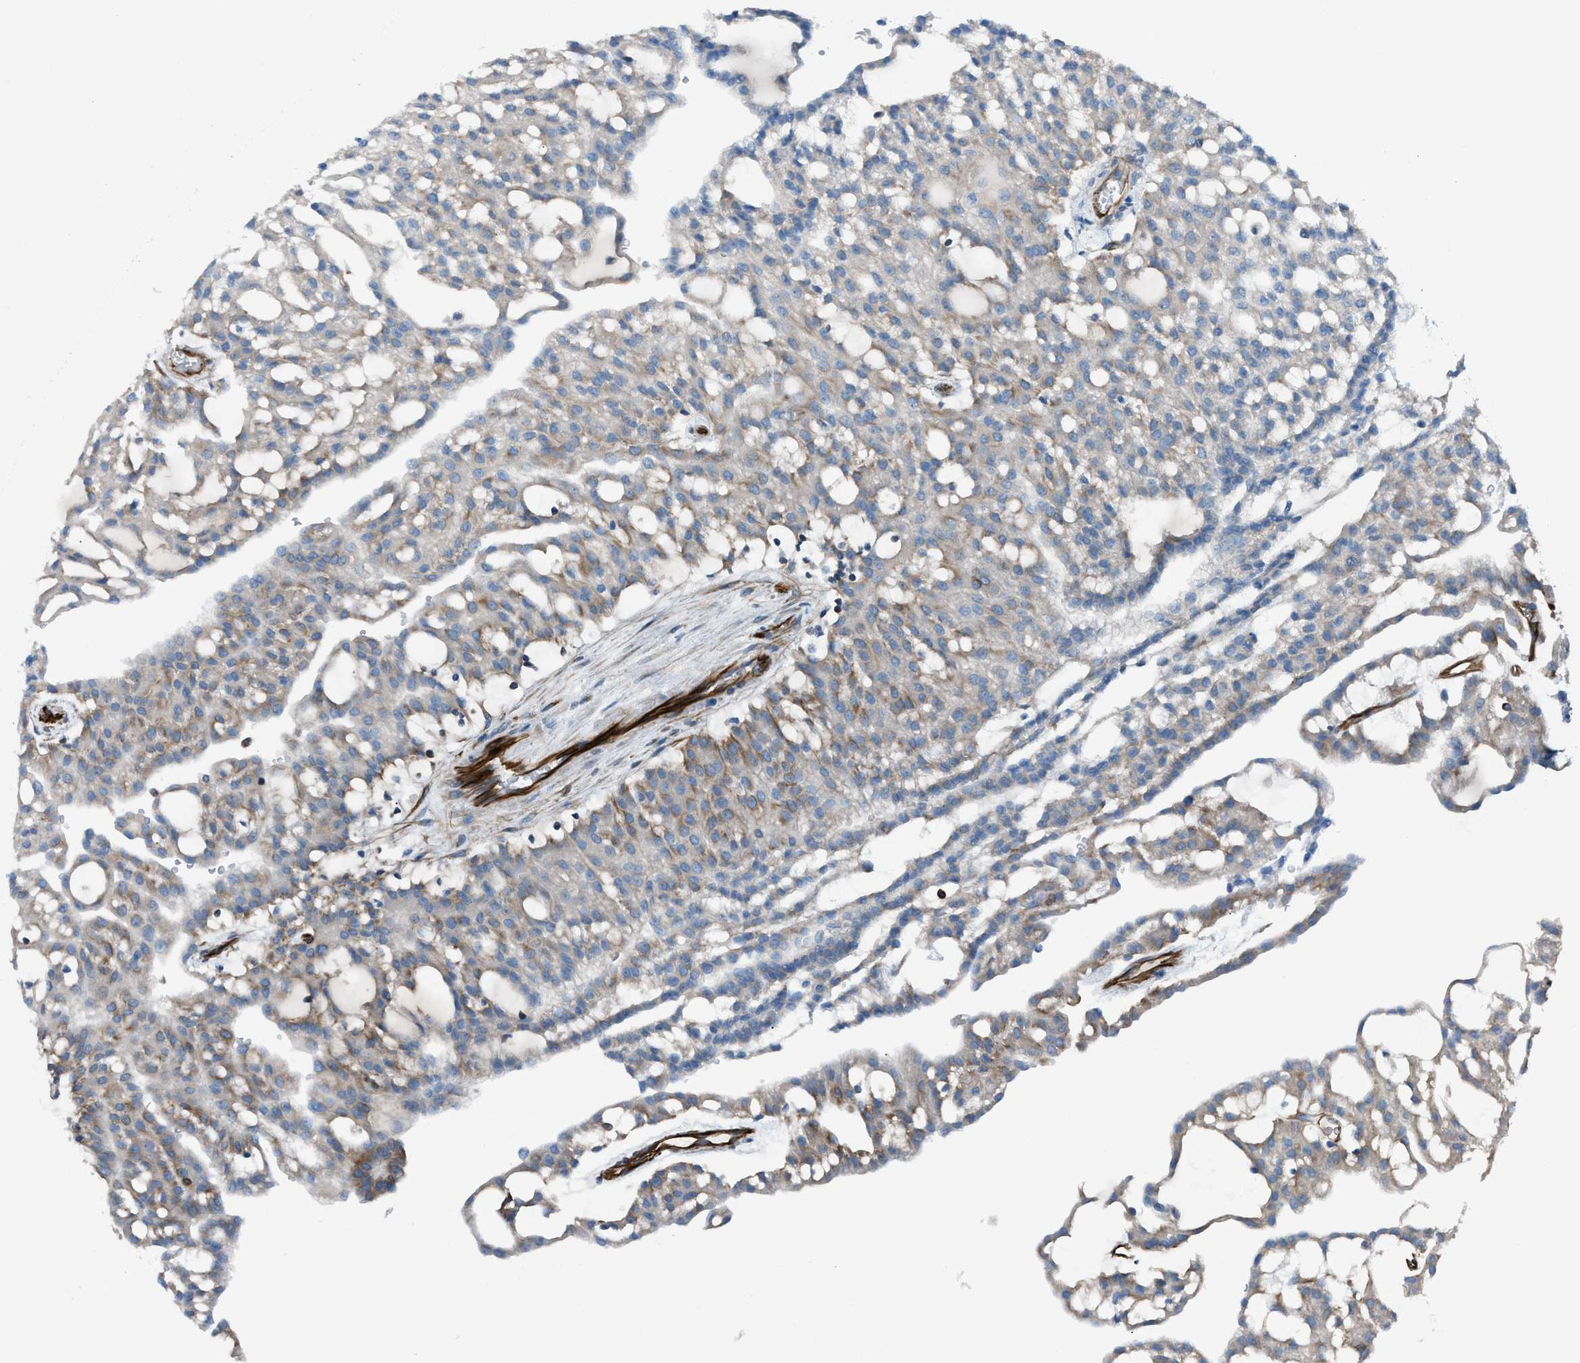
{"staining": {"intensity": "weak", "quantity": ">75%", "location": "cytoplasmic/membranous"}, "tissue": "renal cancer", "cell_type": "Tumor cells", "image_type": "cancer", "snomed": [{"axis": "morphology", "description": "Adenocarcinoma, NOS"}, {"axis": "topography", "description": "Kidney"}], "caption": "A high-resolution micrograph shows immunohistochemistry (IHC) staining of renal cancer (adenocarcinoma), which reveals weak cytoplasmic/membranous expression in about >75% of tumor cells. (brown staining indicates protein expression, while blue staining denotes nuclei).", "gene": "CABP7", "patient": {"sex": "male", "age": 63}}